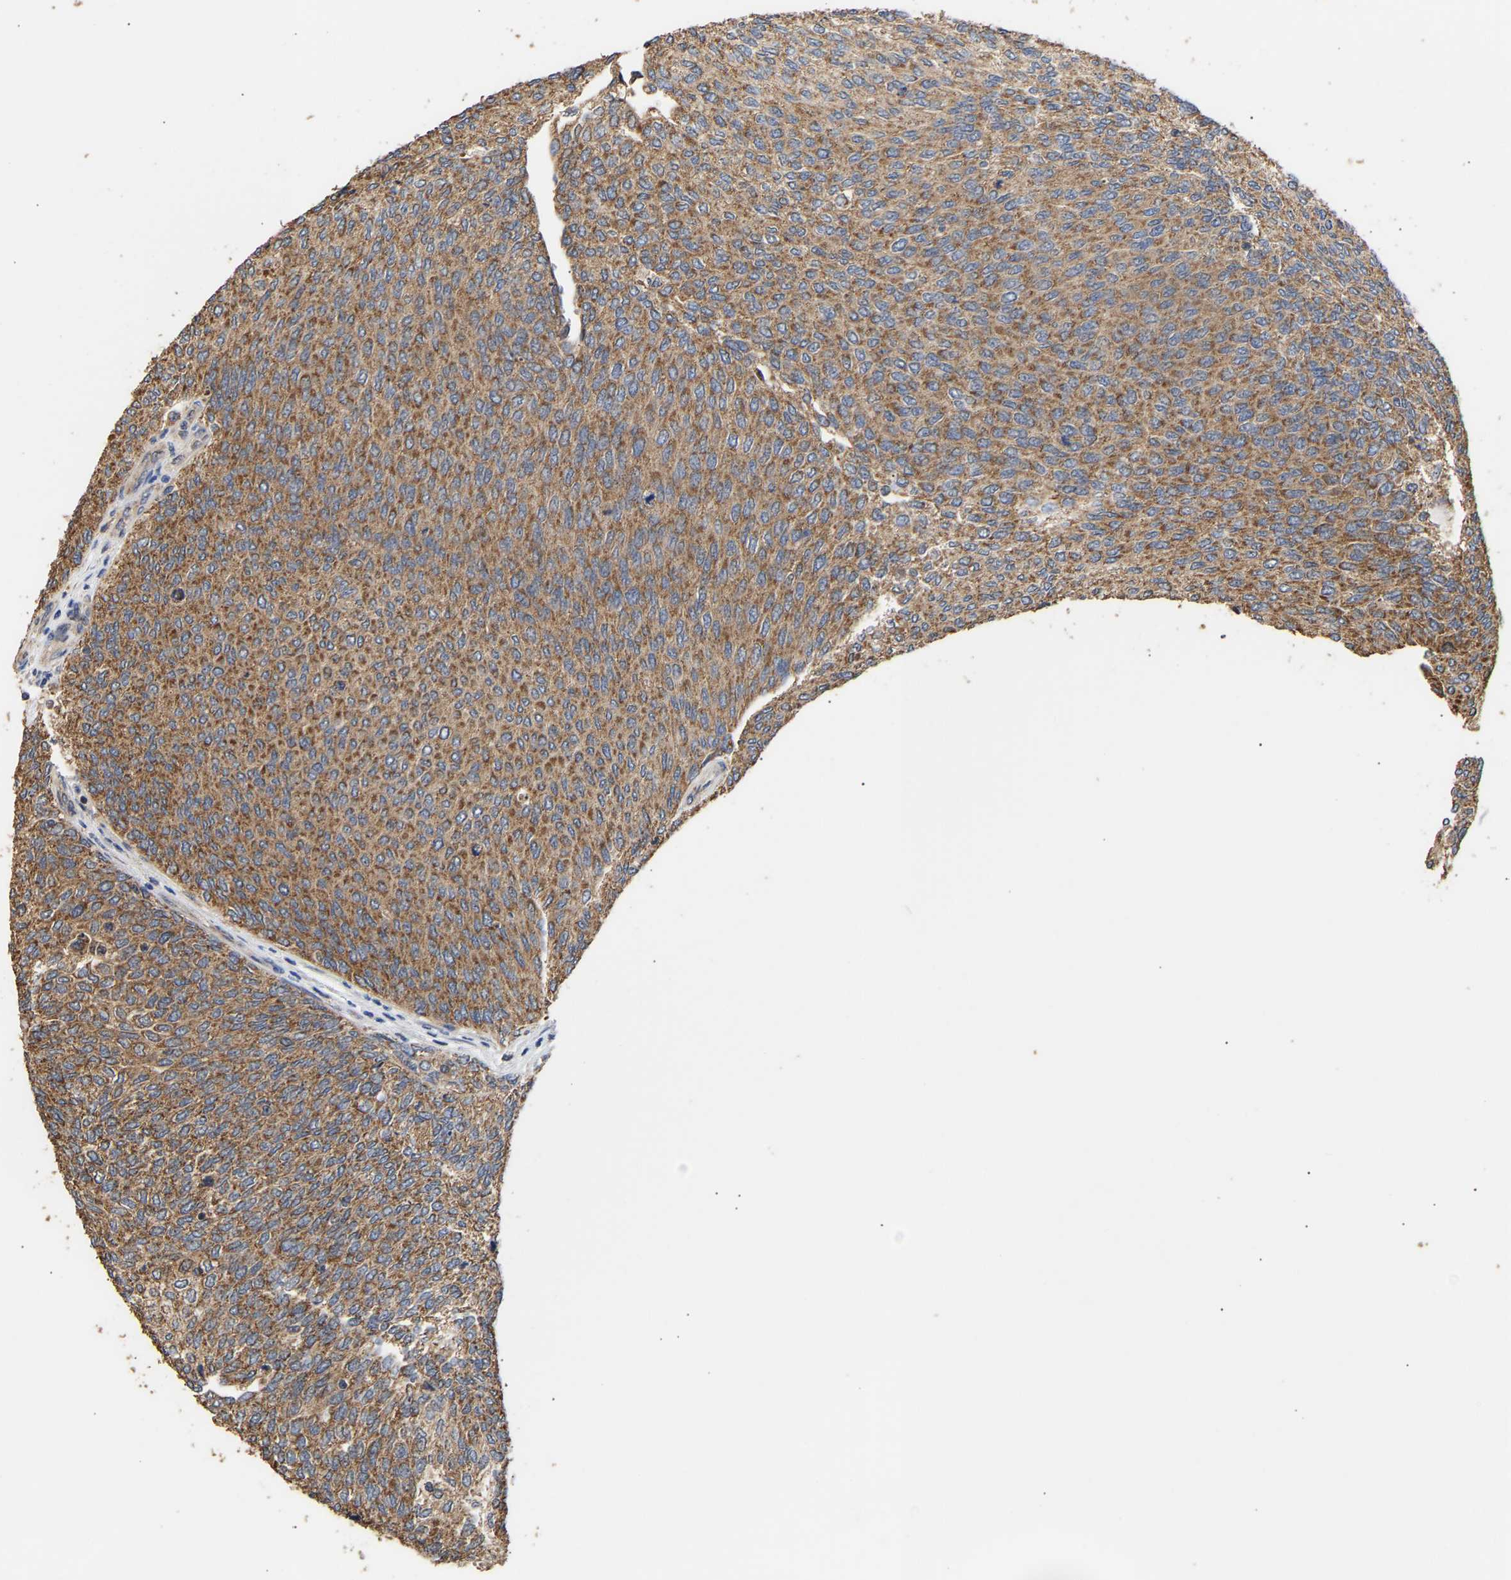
{"staining": {"intensity": "moderate", "quantity": ">75%", "location": "cytoplasmic/membranous"}, "tissue": "urothelial cancer", "cell_type": "Tumor cells", "image_type": "cancer", "snomed": [{"axis": "morphology", "description": "Urothelial carcinoma, Low grade"}, {"axis": "topography", "description": "Urinary bladder"}], "caption": "Tumor cells exhibit moderate cytoplasmic/membranous staining in about >75% of cells in urothelial cancer.", "gene": "ZNF26", "patient": {"sex": "female", "age": 79}}